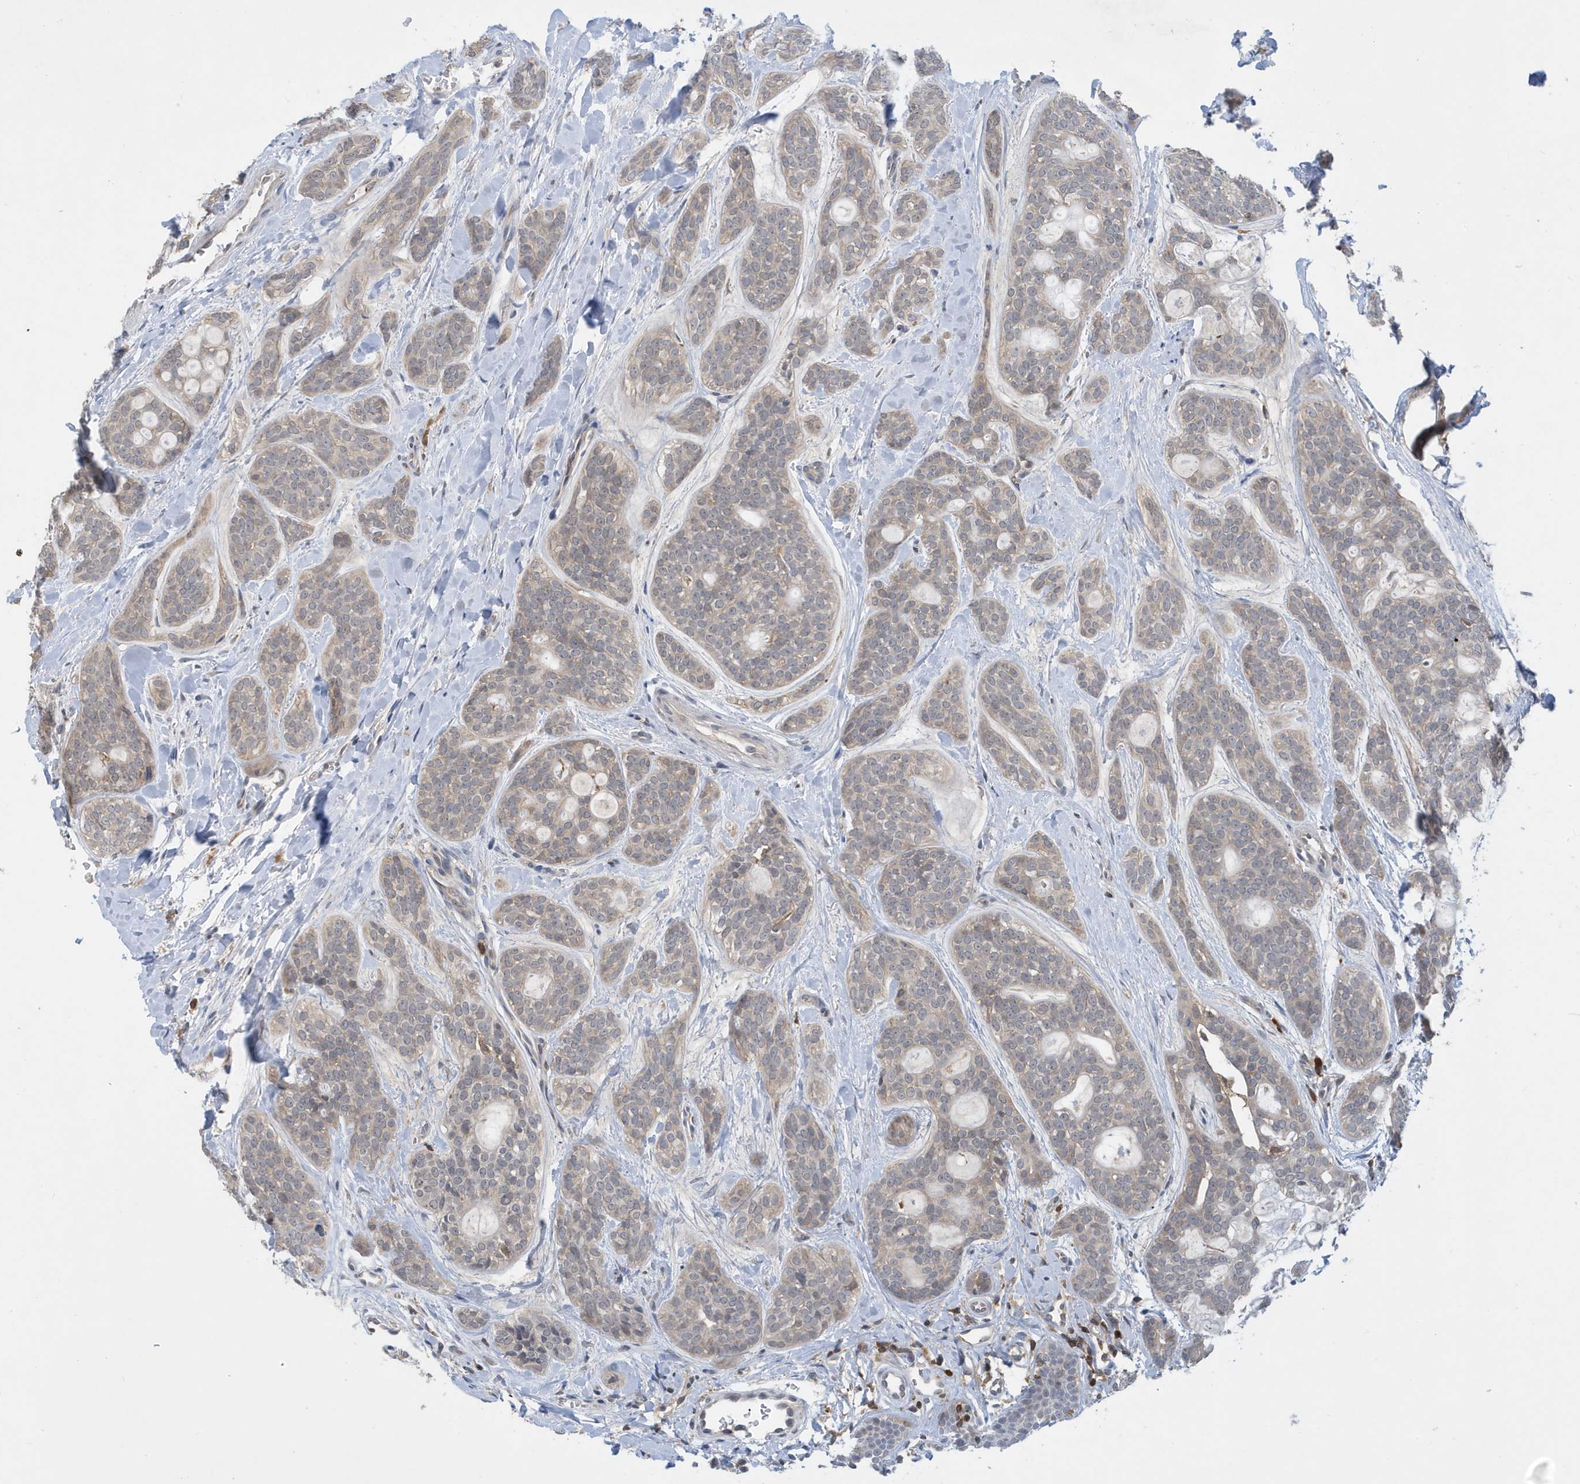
{"staining": {"intensity": "negative", "quantity": "none", "location": "none"}, "tissue": "head and neck cancer", "cell_type": "Tumor cells", "image_type": "cancer", "snomed": [{"axis": "morphology", "description": "Adenocarcinoma, NOS"}, {"axis": "topography", "description": "Head-Neck"}], "caption": "There is no significant expression in tumor cells of head and neck cancer (adenocarcinoma). The staining is performed using DAB (3,3'-diaminobenzidine) brown chromogen with nuclei counter-stained in using hematoxylin.", "gene": "NSUN3", "patient": {"sex": "male", "age": 66}}